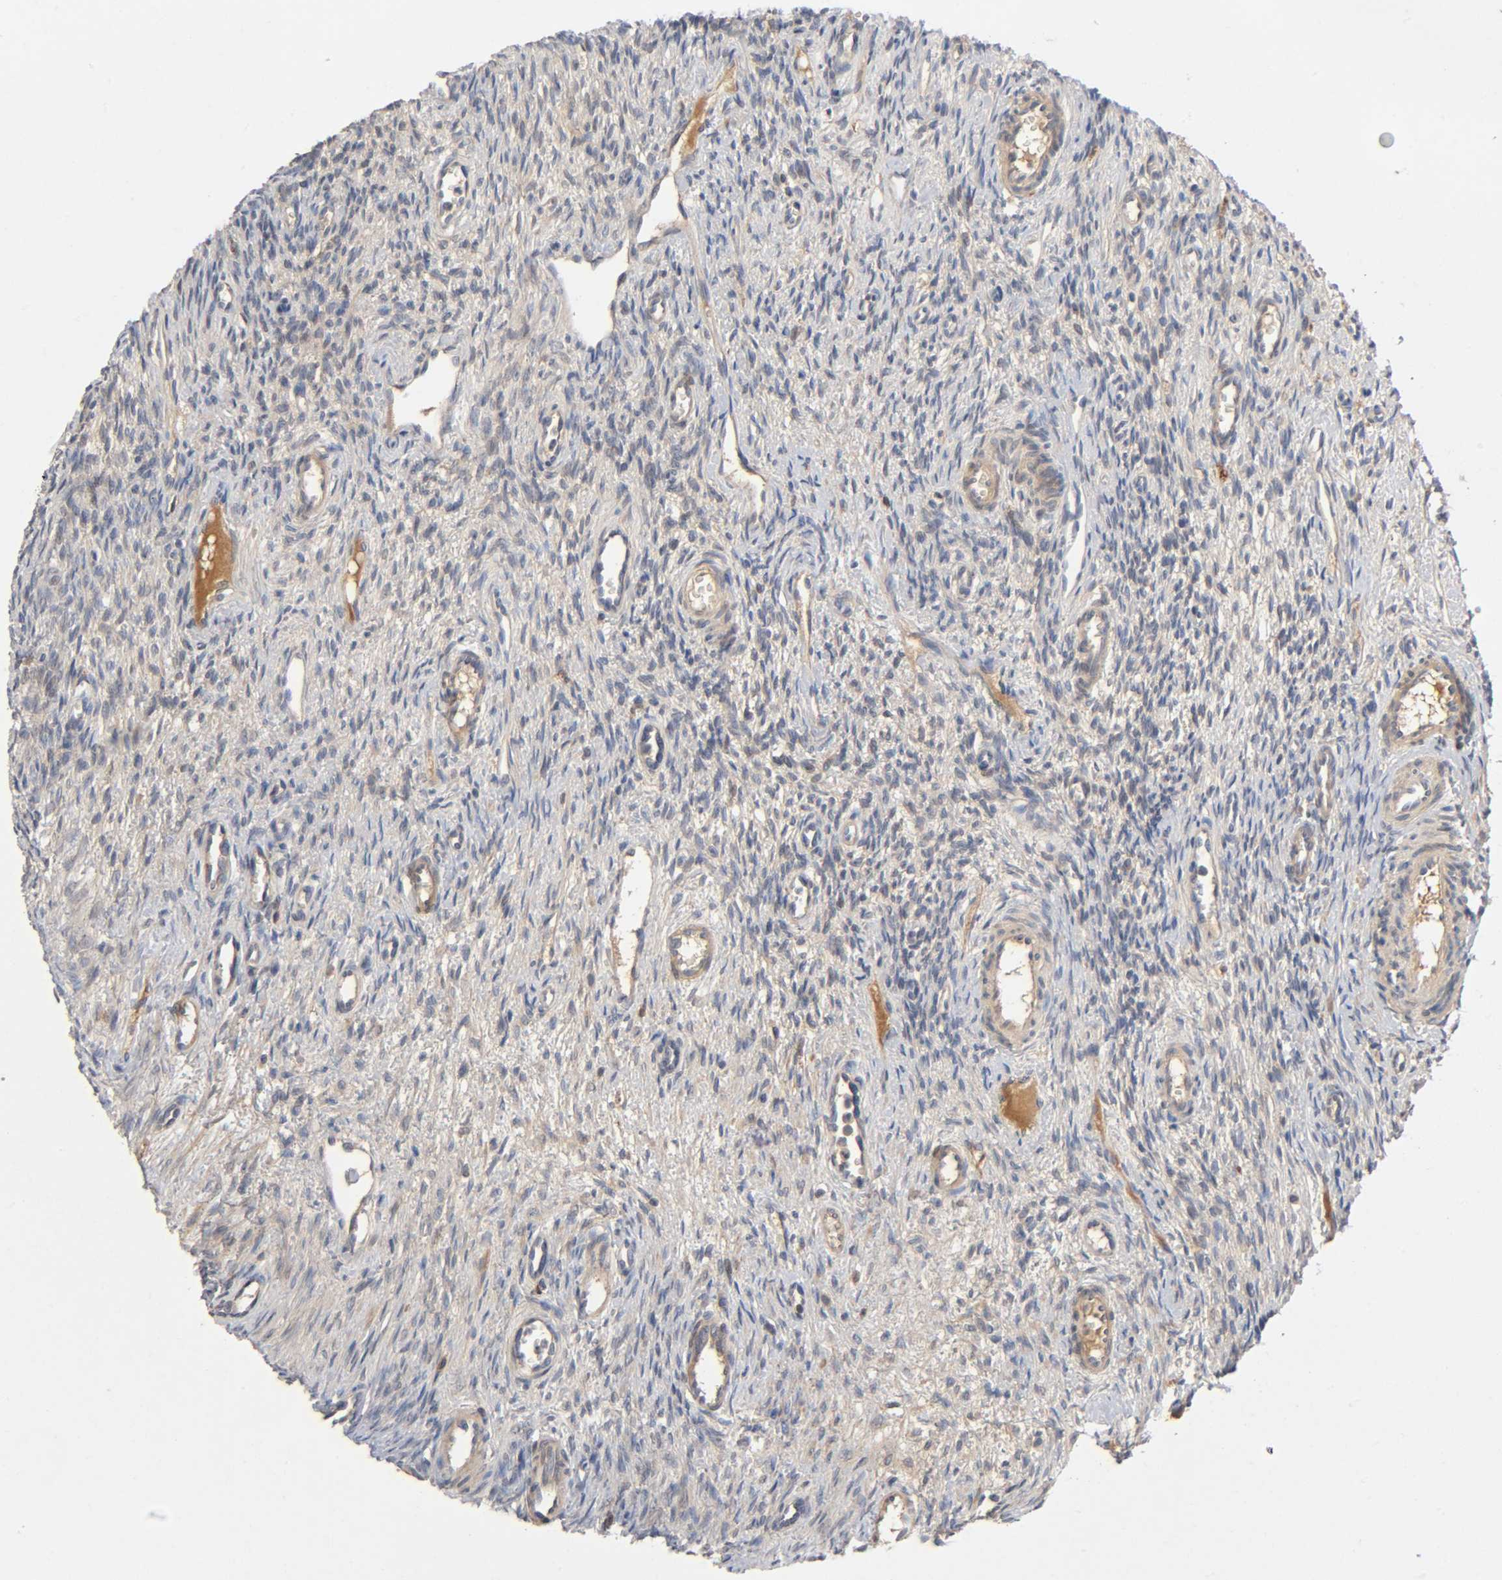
{"staining": {"intensity": "weak", "quantity": "25%-75%", "location": "cytoplasmic/membranous,nuclear"}, "tissue": "ovary", "cell_type": "Ovarian stroma cells", "image_type": "normal", "snomed": [{"axis": "morphology", "description": "Normal tissue, NOS"}, {"axis": "topography", "description": "Ovary"}], "caption": "This histopathology image displays IHC staining of benign human ovary, with low weak cytoplasmic/membranous,nuclear staining in about 25%-75% of ovarian stroma cells.", "gene": "CPB2", "patient": {"sex": "female", "age": 33}}